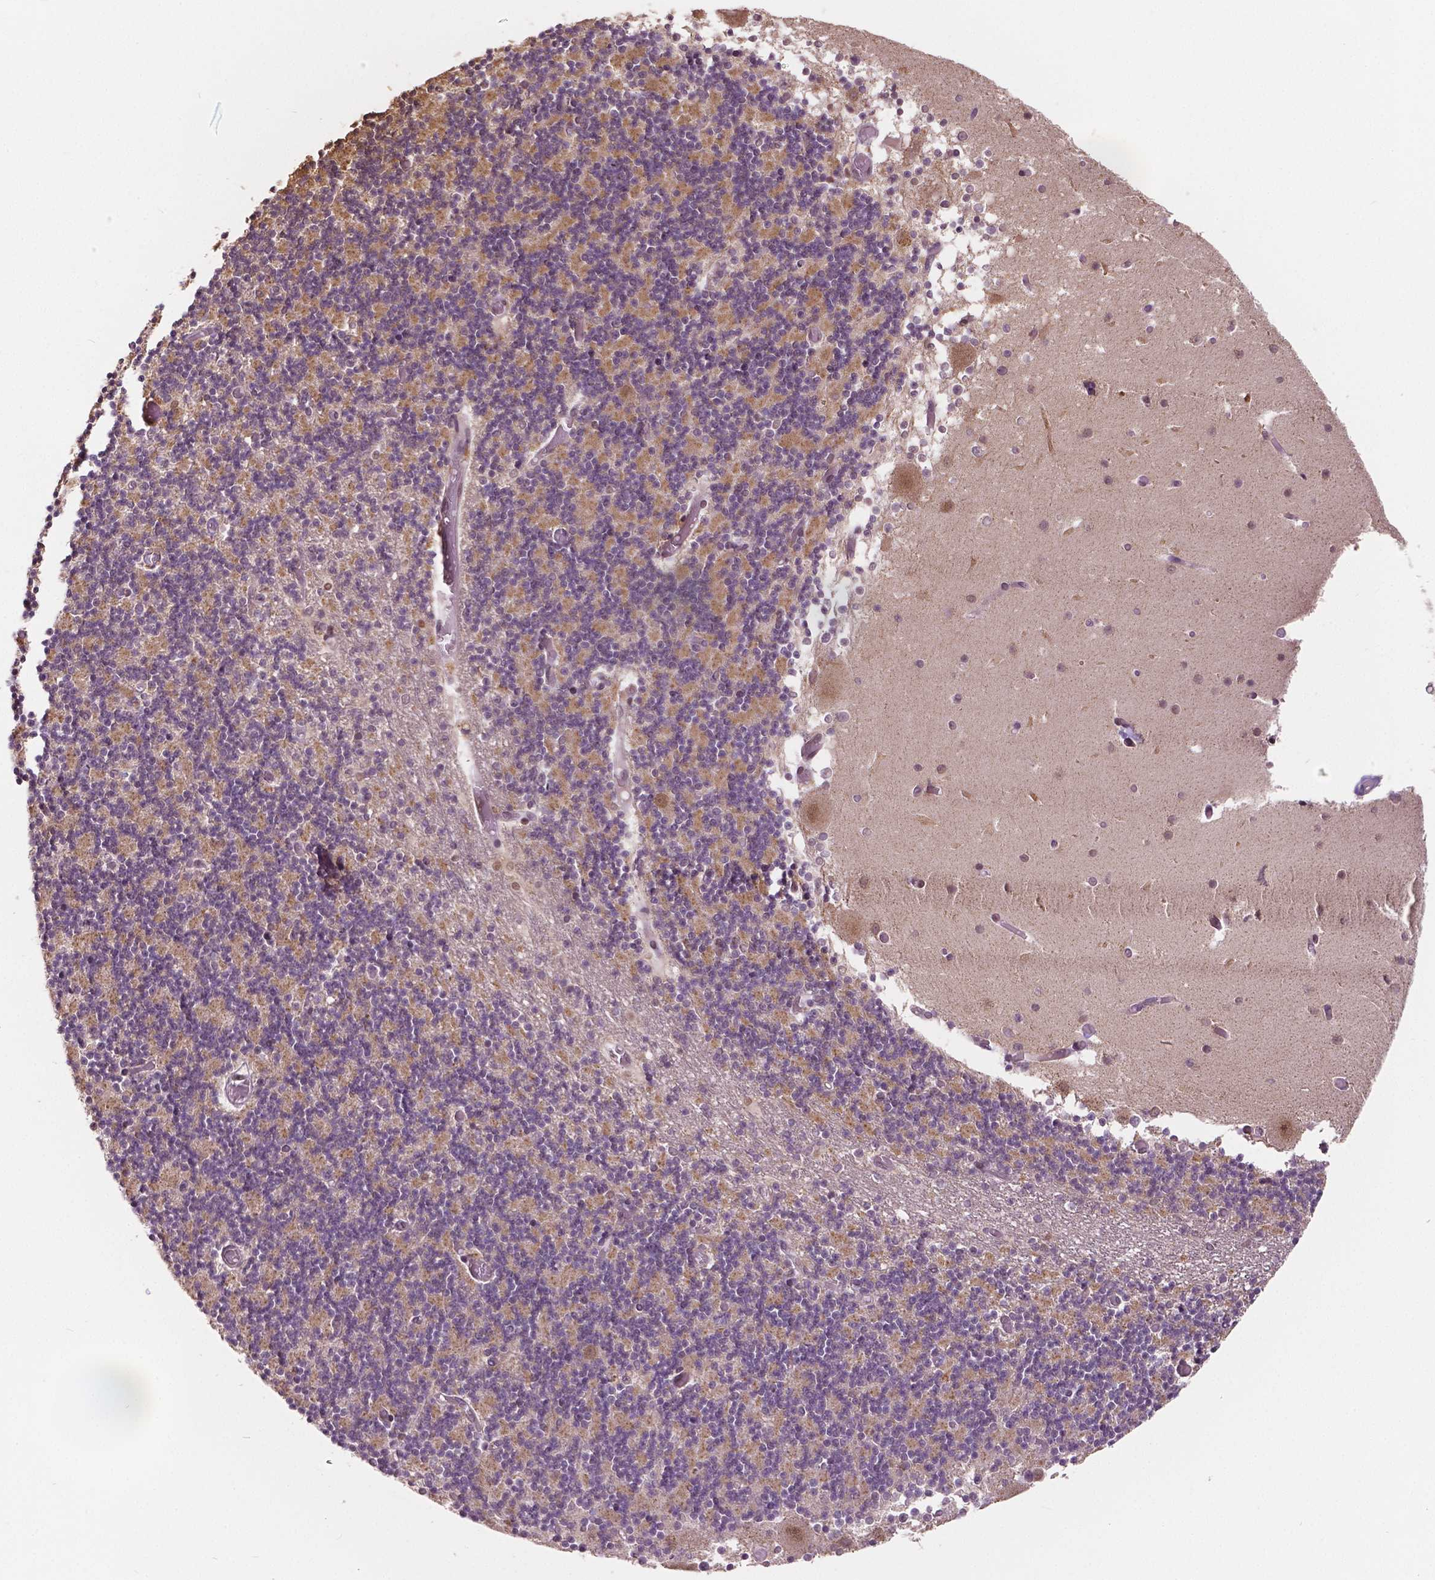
{"staining": {"intensity": "weak", "quantity": "25%-75%", "location": "cytoplasmic/membranous"}, "tissue": "cerebellum", "cell_type": "Cells in granular layer", "image_type": "normal", "snomed": [{"axis": "morphology", "description": "Normal tissue, NOS"}, {"axis": "topography", "description": "Cerebellum"}], "caption": "An image showing weak cytoplasmic/membranous positivity in approximately 25%-75% of cells in granular layer in unremarkable cerebellum, as visualized by brown immunohistochemical staining.", "gene": "HMBOX1", "patient": {"sex": "female", "age": 28}}